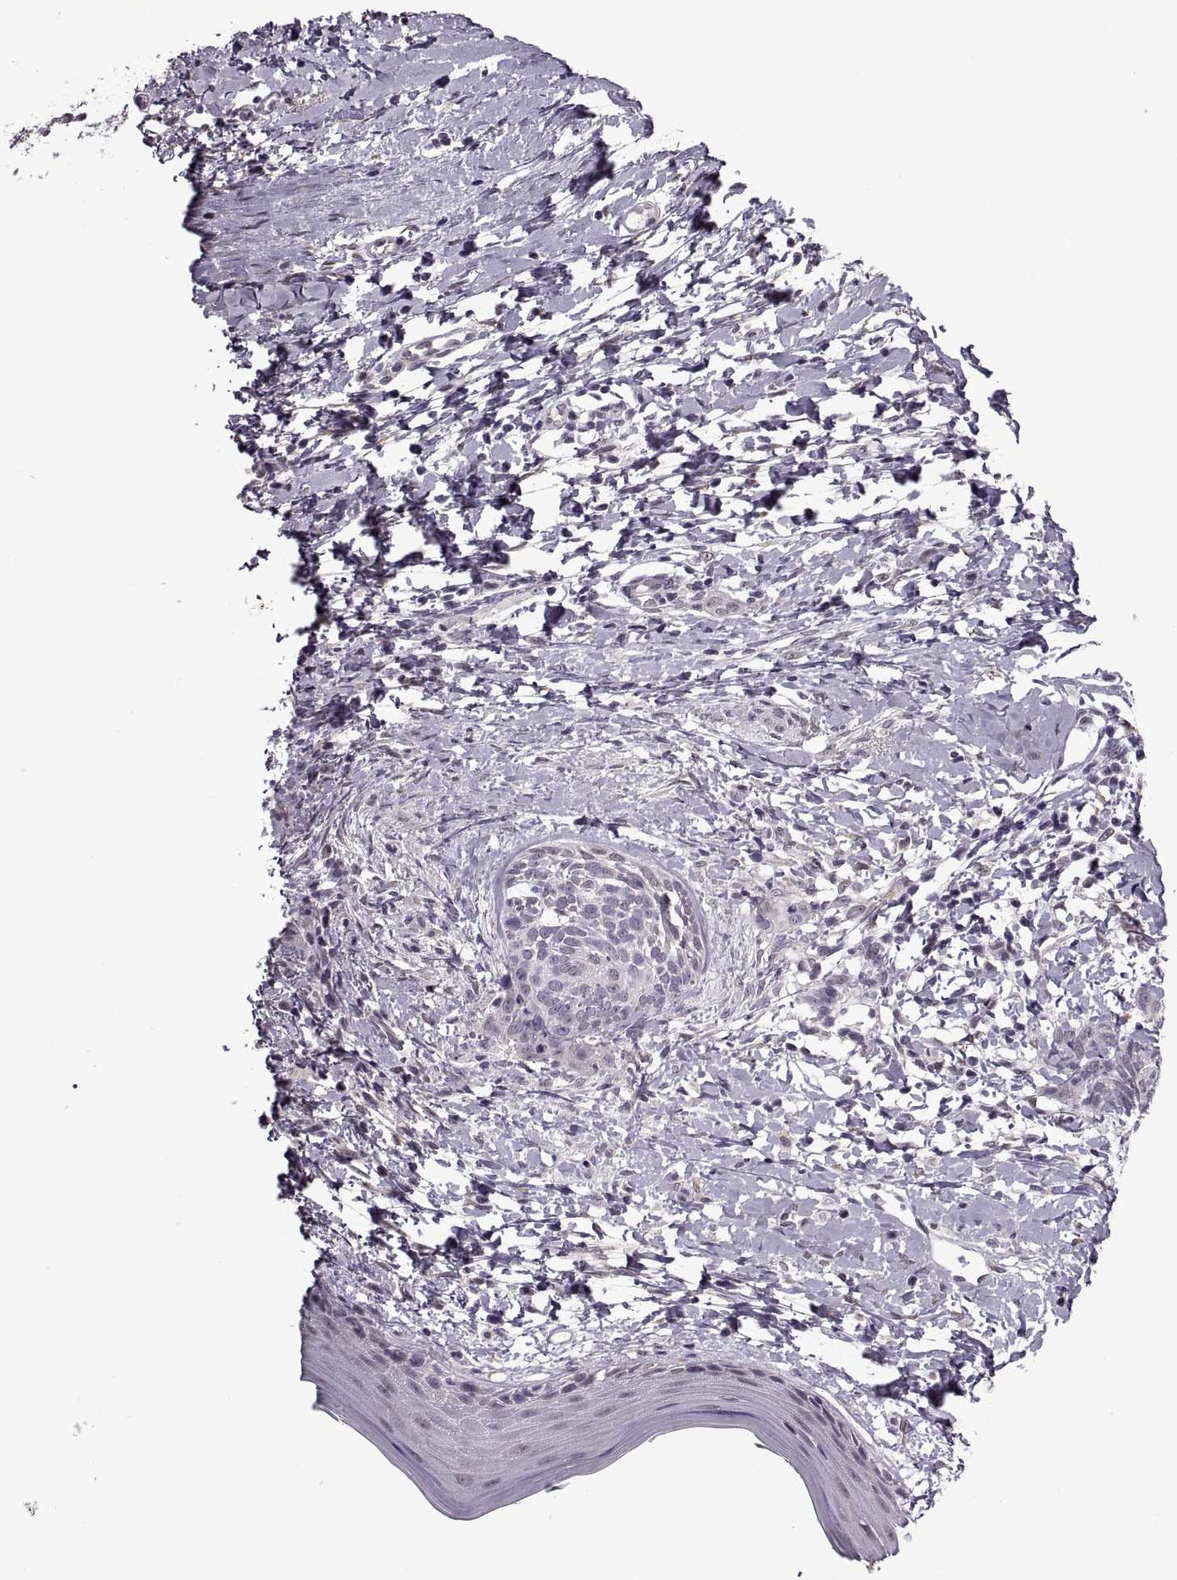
{"staining": {"intensity": "negative", "quantity": "none", "location": "none"}, "tissue": "skin cancer", "cell_type": "Tumor cells", "image_type": "cancer", "snomed": [{"axis": "morphology", "description": "Normal tissue, NOS"}, {"axis": "morphology", "description": "Basal cell carcinoma"}, {"axis": "topography", "description": "Skin"}], "caption": "A high-resolution micrograph shows IHC staining of skin basal cell carcinoma, which displays no significant expression in tumor cells.", "gene": "PRSS37", "patient": {"sex": "male", "age": 84}}